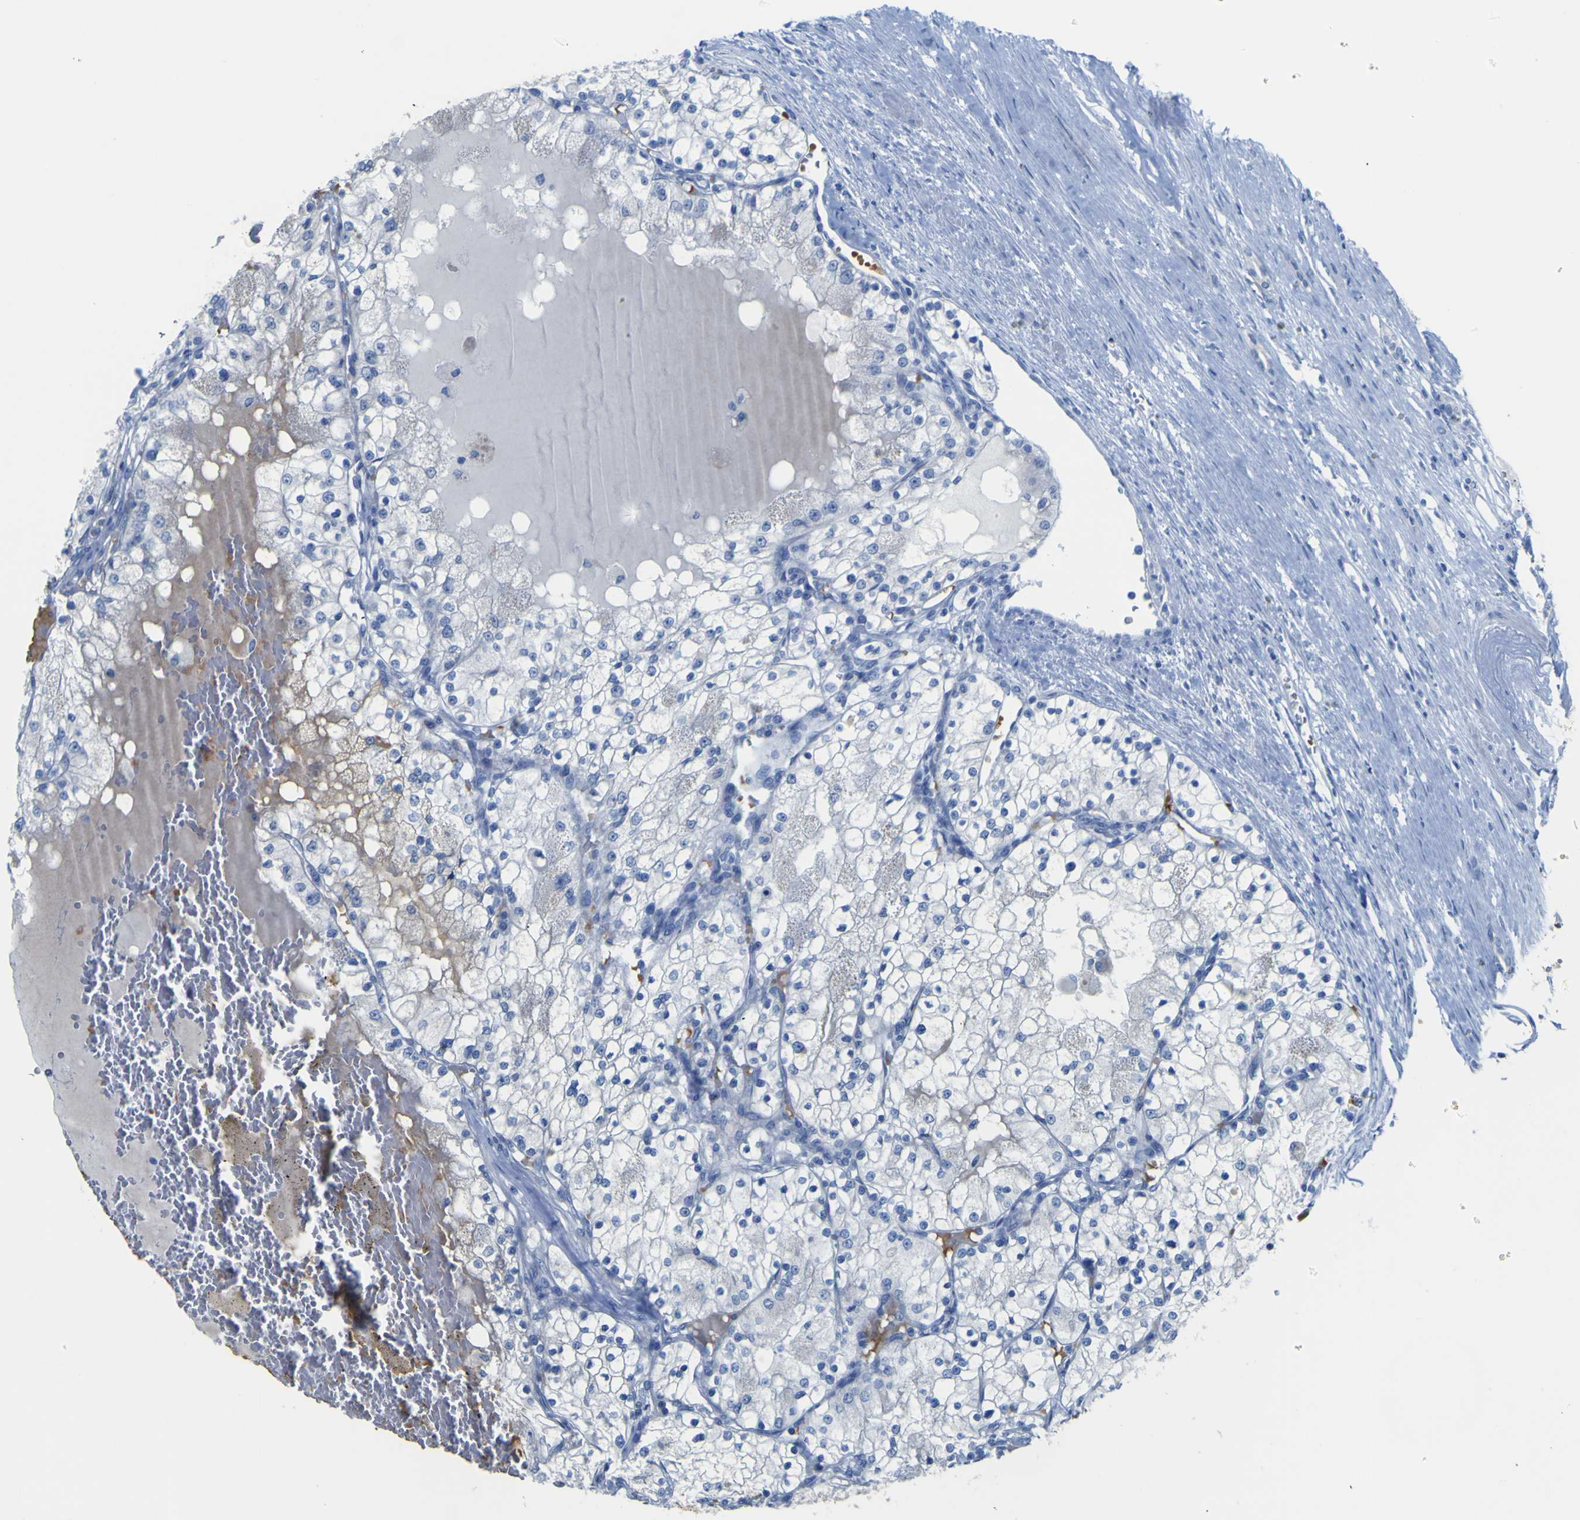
{"staining": {"intensity": "negative", "quantity": "none", "location": "none"}, "tissue": "renal cancer", "cell_type": "Tumor cells", "image_type": "cancer", "snomed": [{"axis": "morphology", "description": "Adenocarcinoma, NOS"}, {"axis": "topography", "description": "Kidney"}], "caption": "Tumor cells show no significant protein expression in renal adenocarcinoma.", "gene": "GCM1", "patient": {"sex": "male", "age": 68}}